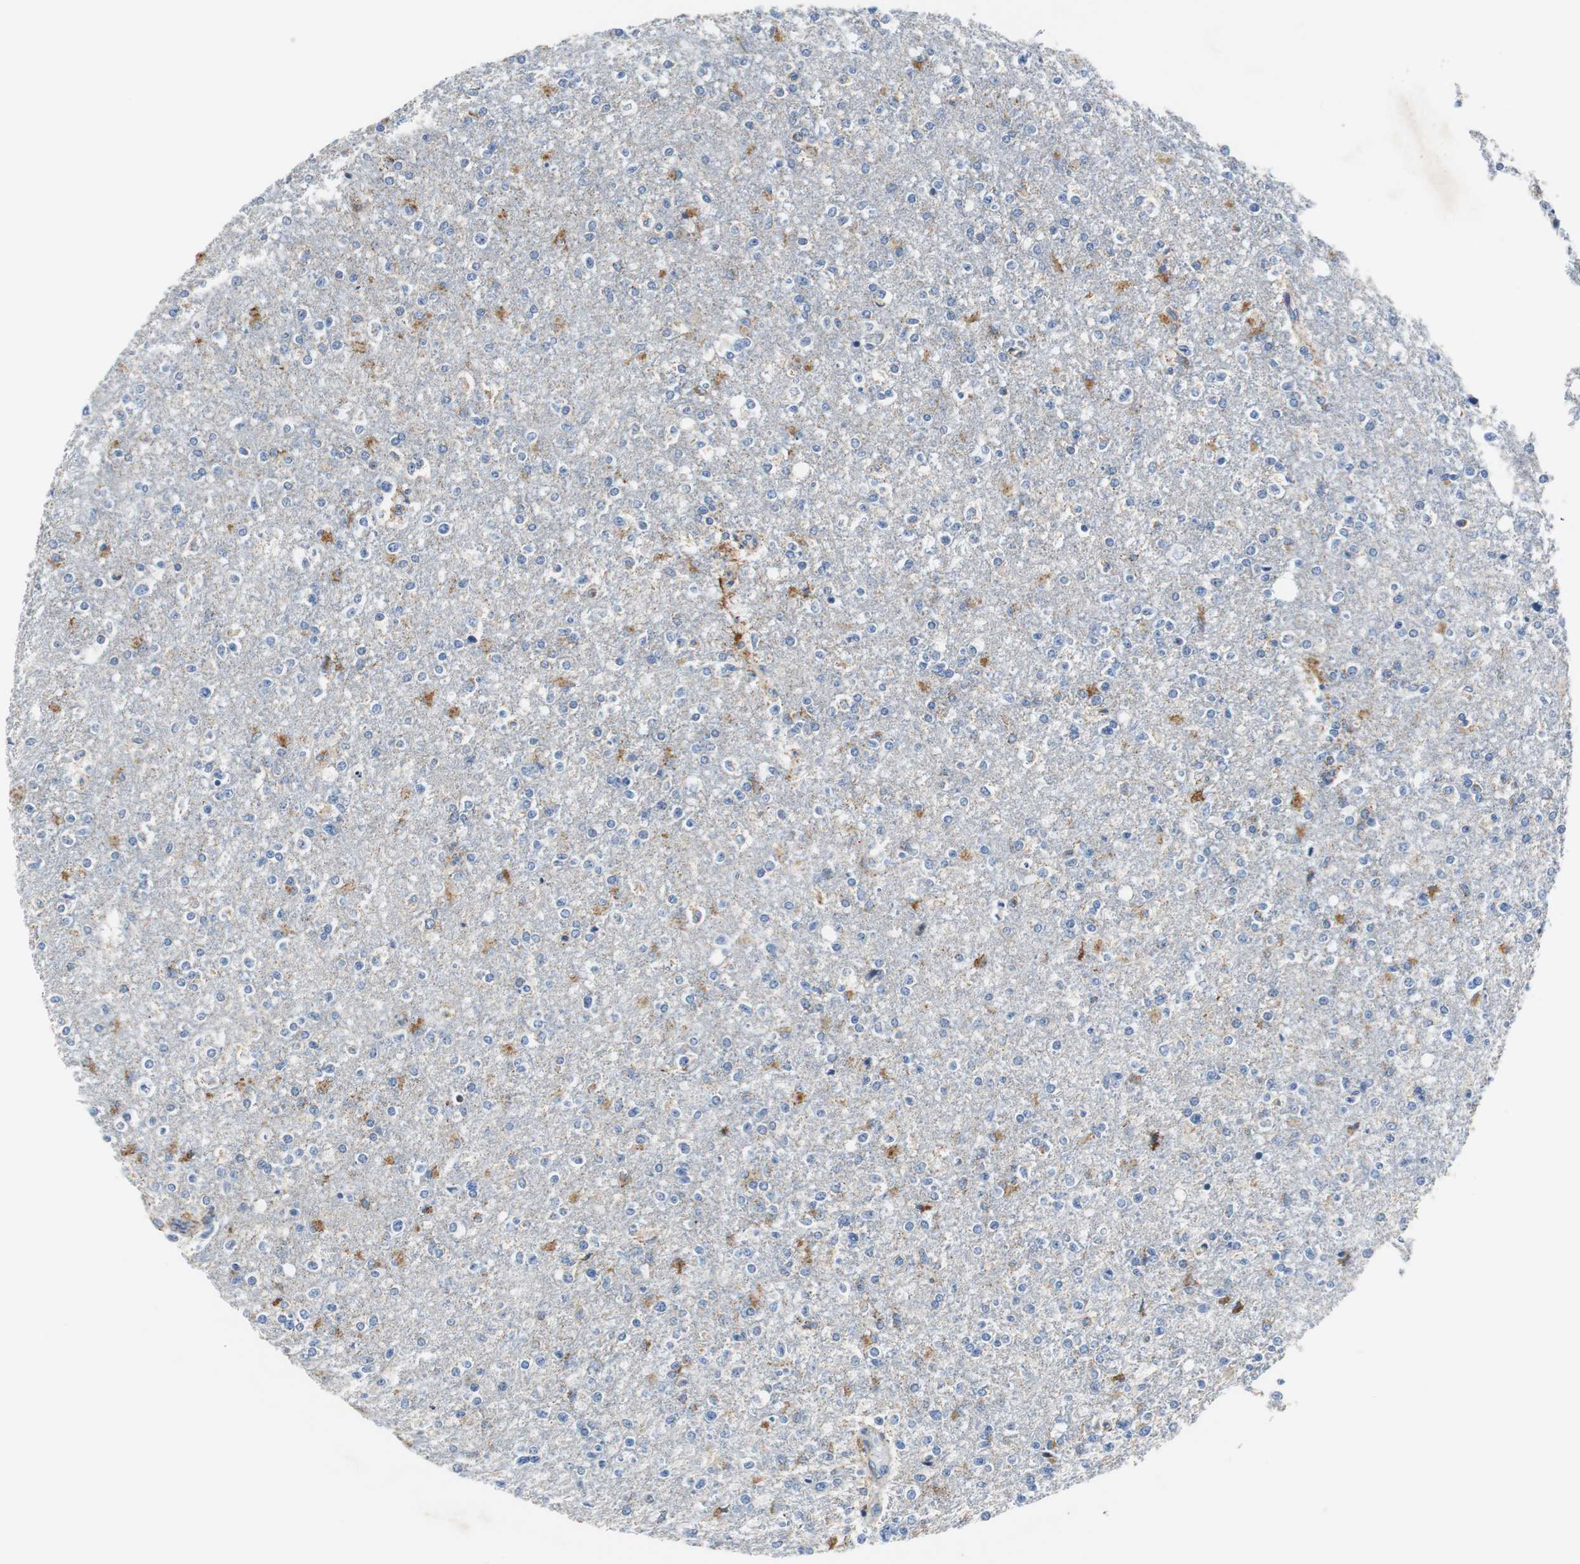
{"staining": {"intensity": "moderate", "quantity": "<25%", "location": "cytoplasmic/membranous"}, "tissue": "glioma", "cell_type": "Tumor cells", "image_type": "cancer", "snomed": [{"axis": "morphology", "description": "Glioma, malignant, High grade"}, {"axis": "topography", "description": "Cerebral cortex"}], "caption": "High-grade glioma (malignant) stained for a protein shows moderate cytoplasmic/membranous positivity in tumor cells.", "gene": "VAMP8", "patient": {"sex": "male", "age": 76}}